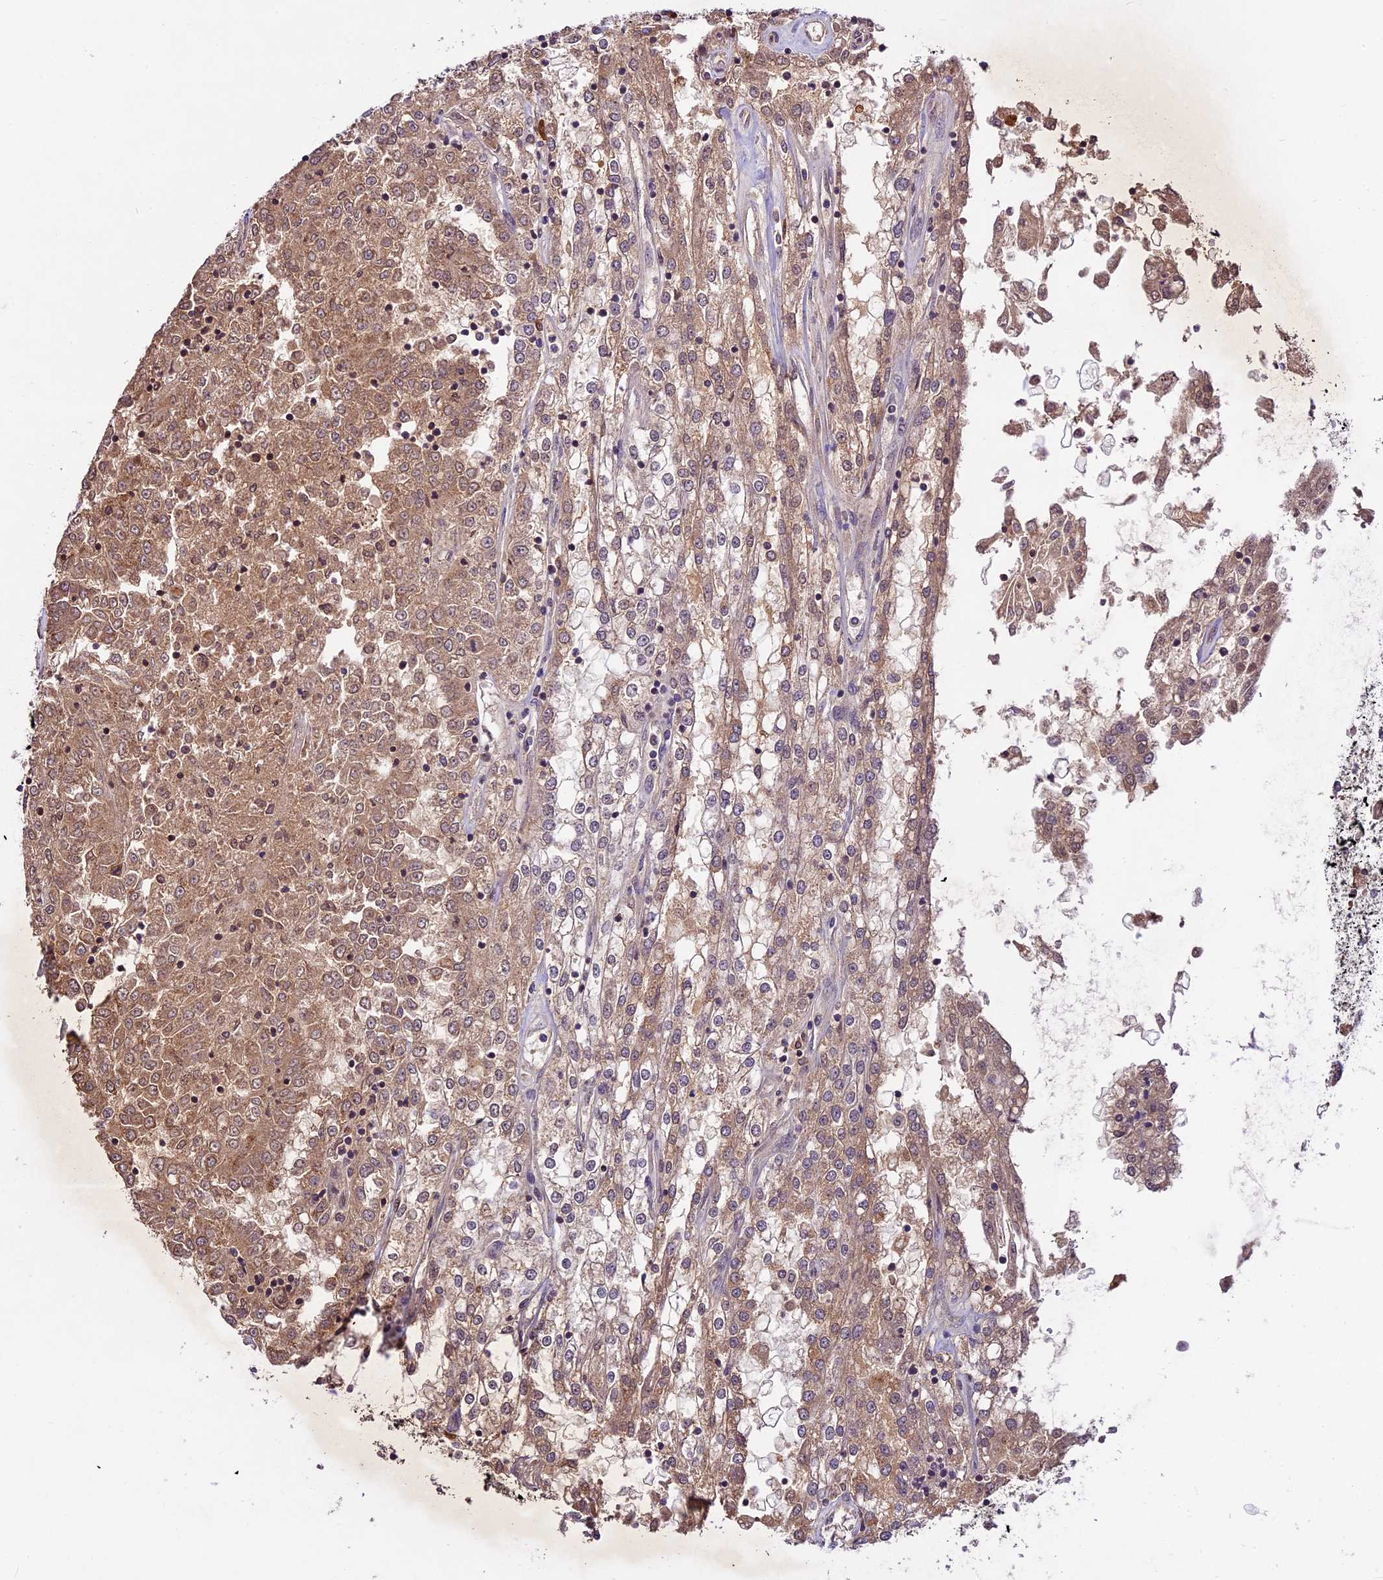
{"staining": {"intensity": "weak", "quantity": ">75%", "location": "cytoplasmic/membranous"}, "tissue": "renal cancer", "cell_type": "Tumor cells", "image_type": "cancer", "snomed": [{"axis": "morphology", "description": "Adenocarcinoma, NOS"}, {"axis": "topography", "description": "Kidney"}], "caption": "Adenocarcinoma (renal) tissue exhibits weak cytoplasmic/membranous expression in about >75% of tumor cells, visualized by immunohistochemistry.", "gene": "ATP10A", "patient": {"sex": "female", "age": 52}}